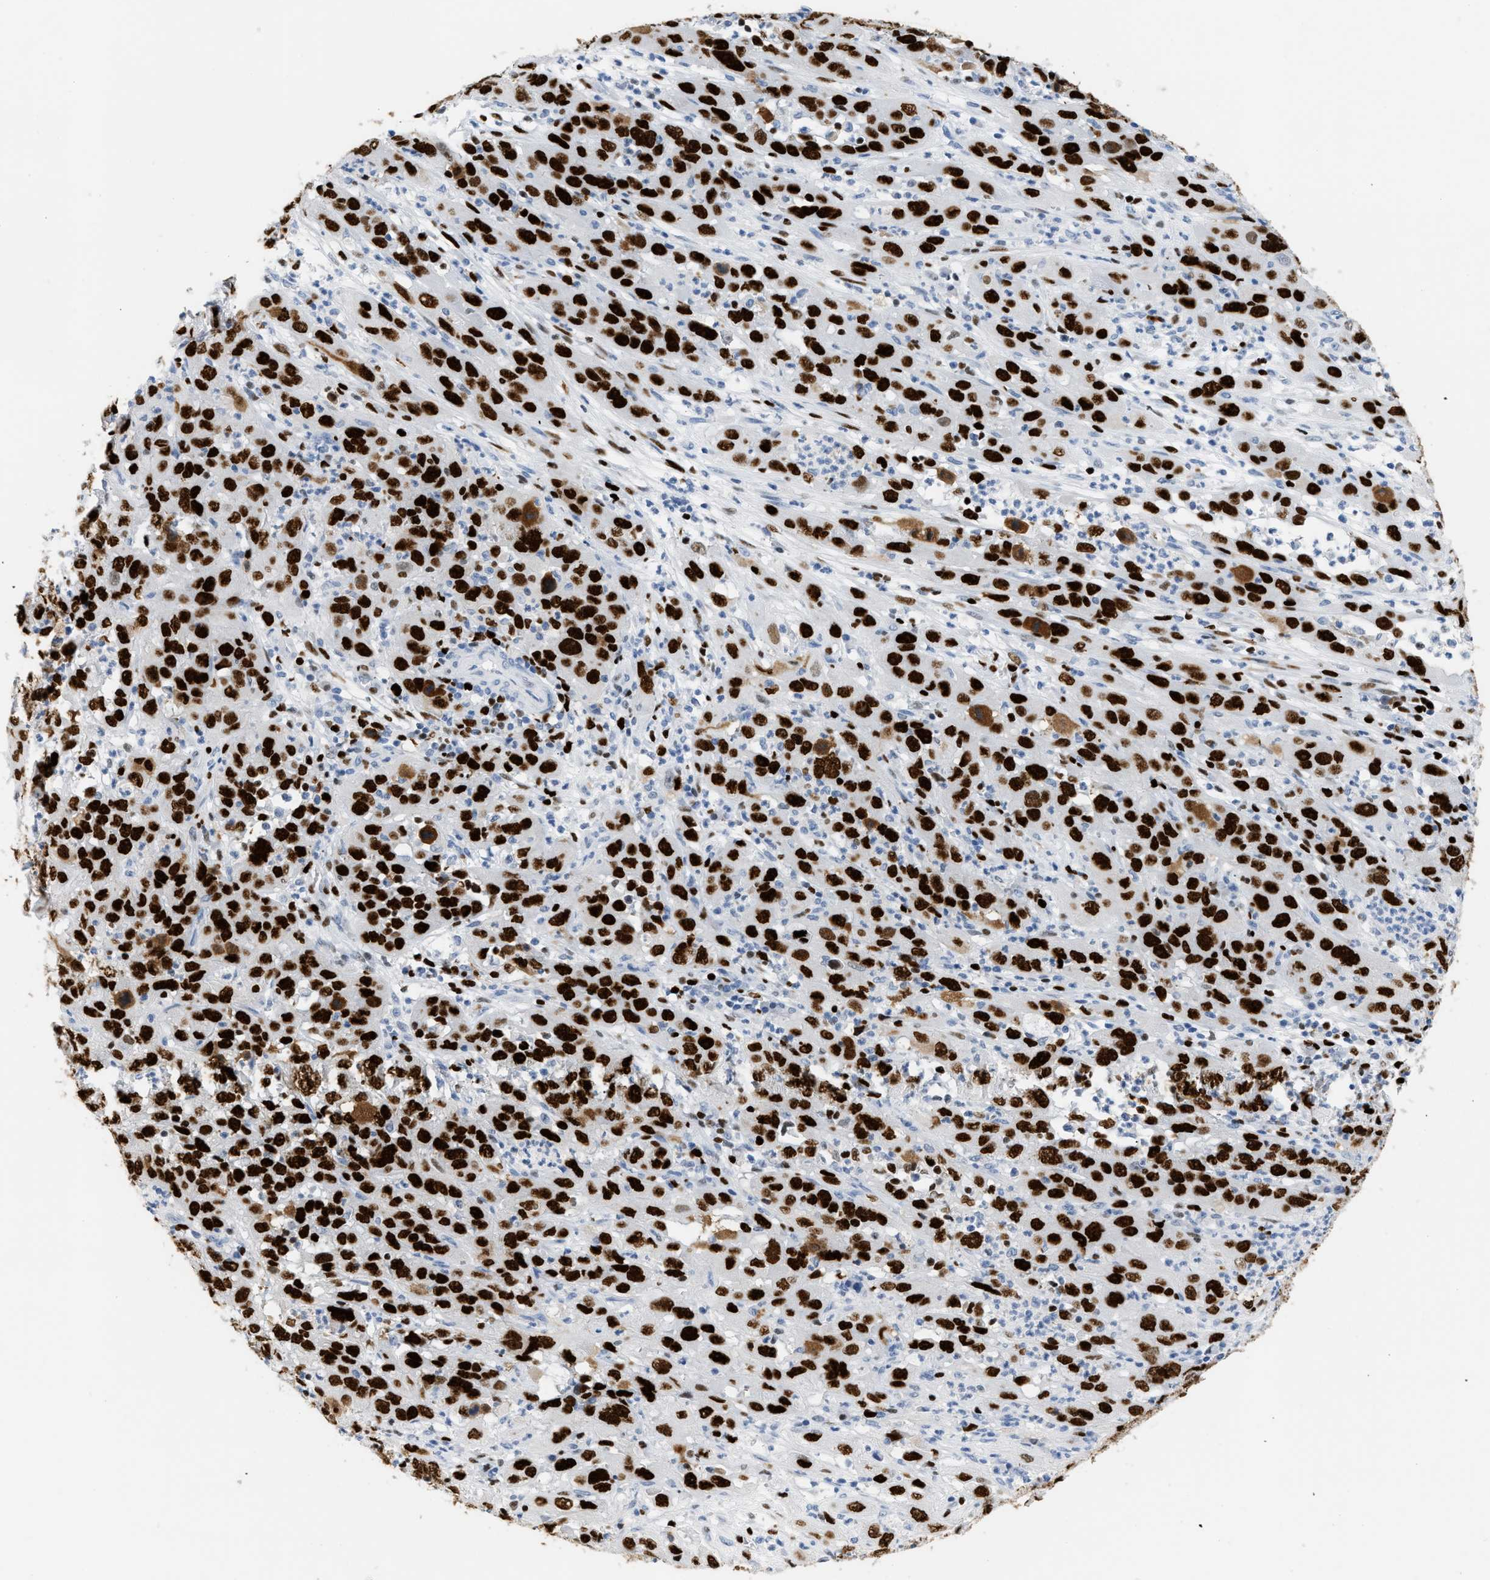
{"staining": {"intensity": "strong", "quantity": ">75%", "location": "cytoplasmic/membranous,nuclear"}, "tissue": "cervical cancer", "cell_type": "Tumor cells", "image_type": "cancer", "snomed": [{"axis": "morphology", "description": "Squamous cell carcinoma, NOS"}, {"axis": "topography", "description": "Cervix"}], "caption": "Protein expression analysis of human cervical cancer (squamous cell carcinoma) reveals strong cytoplasmic/membranous and nuclear positivity in approximately >75% of tumor cells.", "gene": "MCM7", "patient": {"sex": "female", "age": 32}}